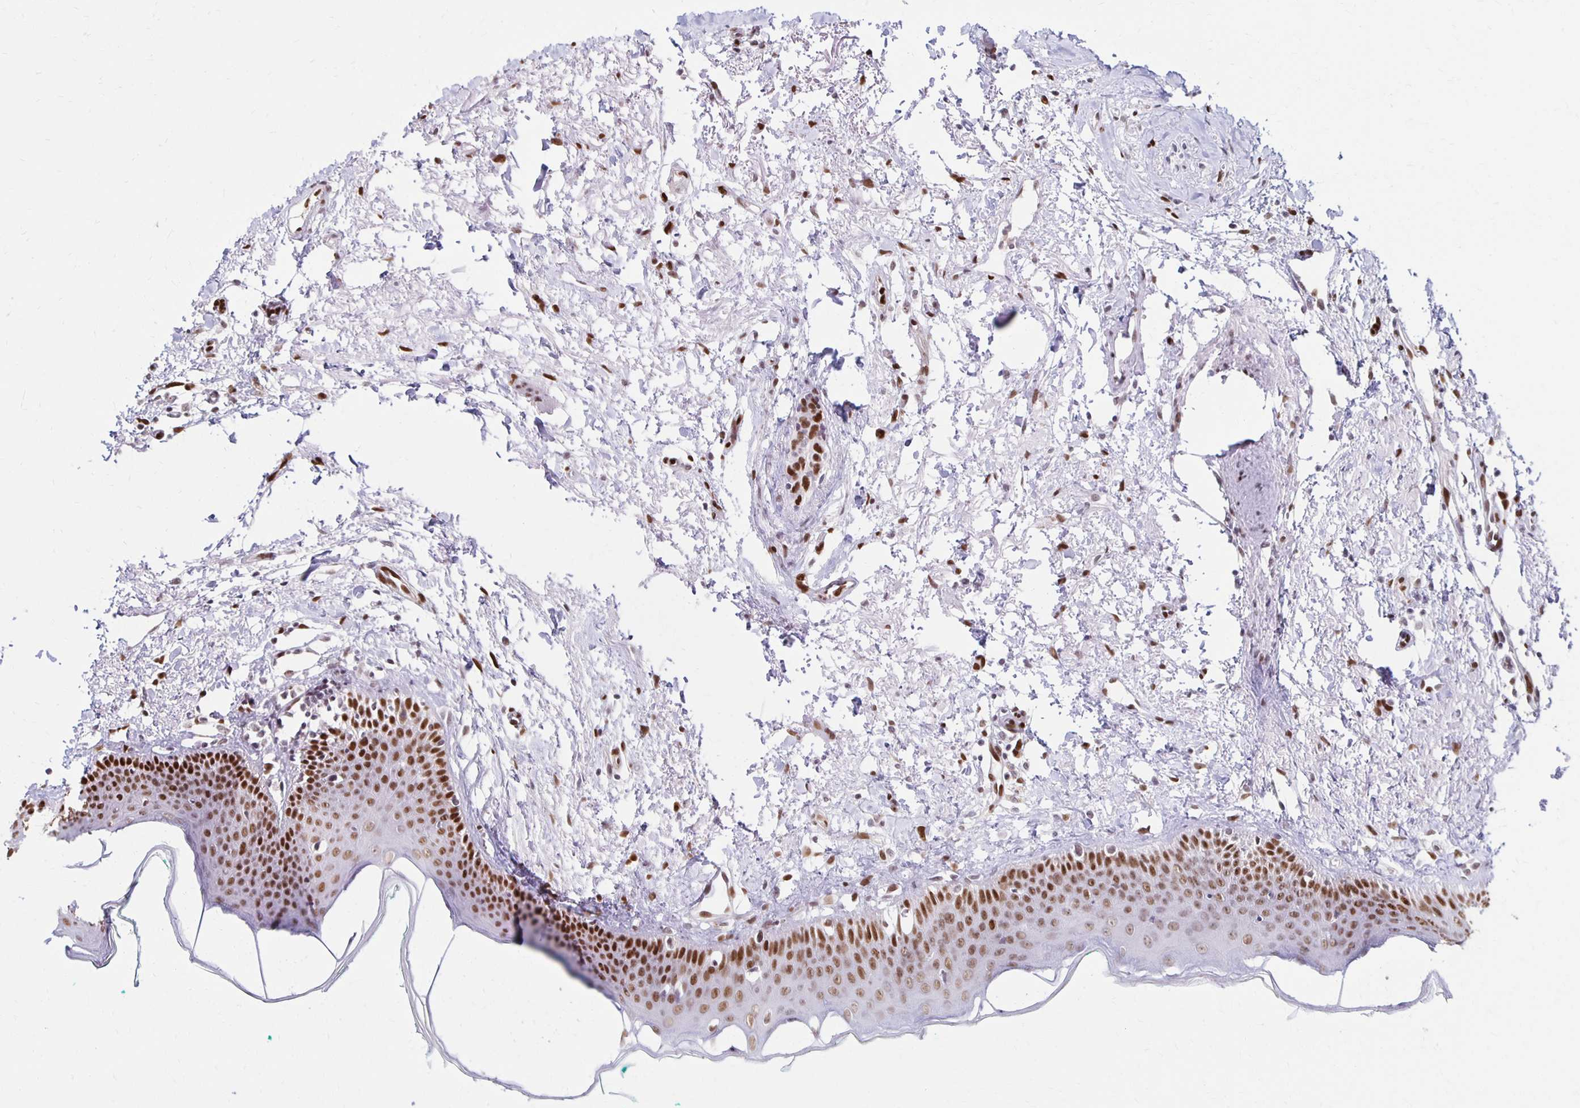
{"staining": {"intensity": "strong", "quantity": "25%-75%", "location": "nuclear"}, "tissue": "oral mucosa", "cell_type": "Squamous epithelial cells", "image_type": "normal", "snomed": [{"axis": "morphology", "description": "Normal tissue, NOS"}, {"axis": "topography", "description": "Oral tissue"}], "caption": "A brown stain shows strong nuclear positivity of a protein in squamous epithelial cells of benign oral mucosa.", "gene": "DDB2", "patient": {"sex": "female", "age": 70}}